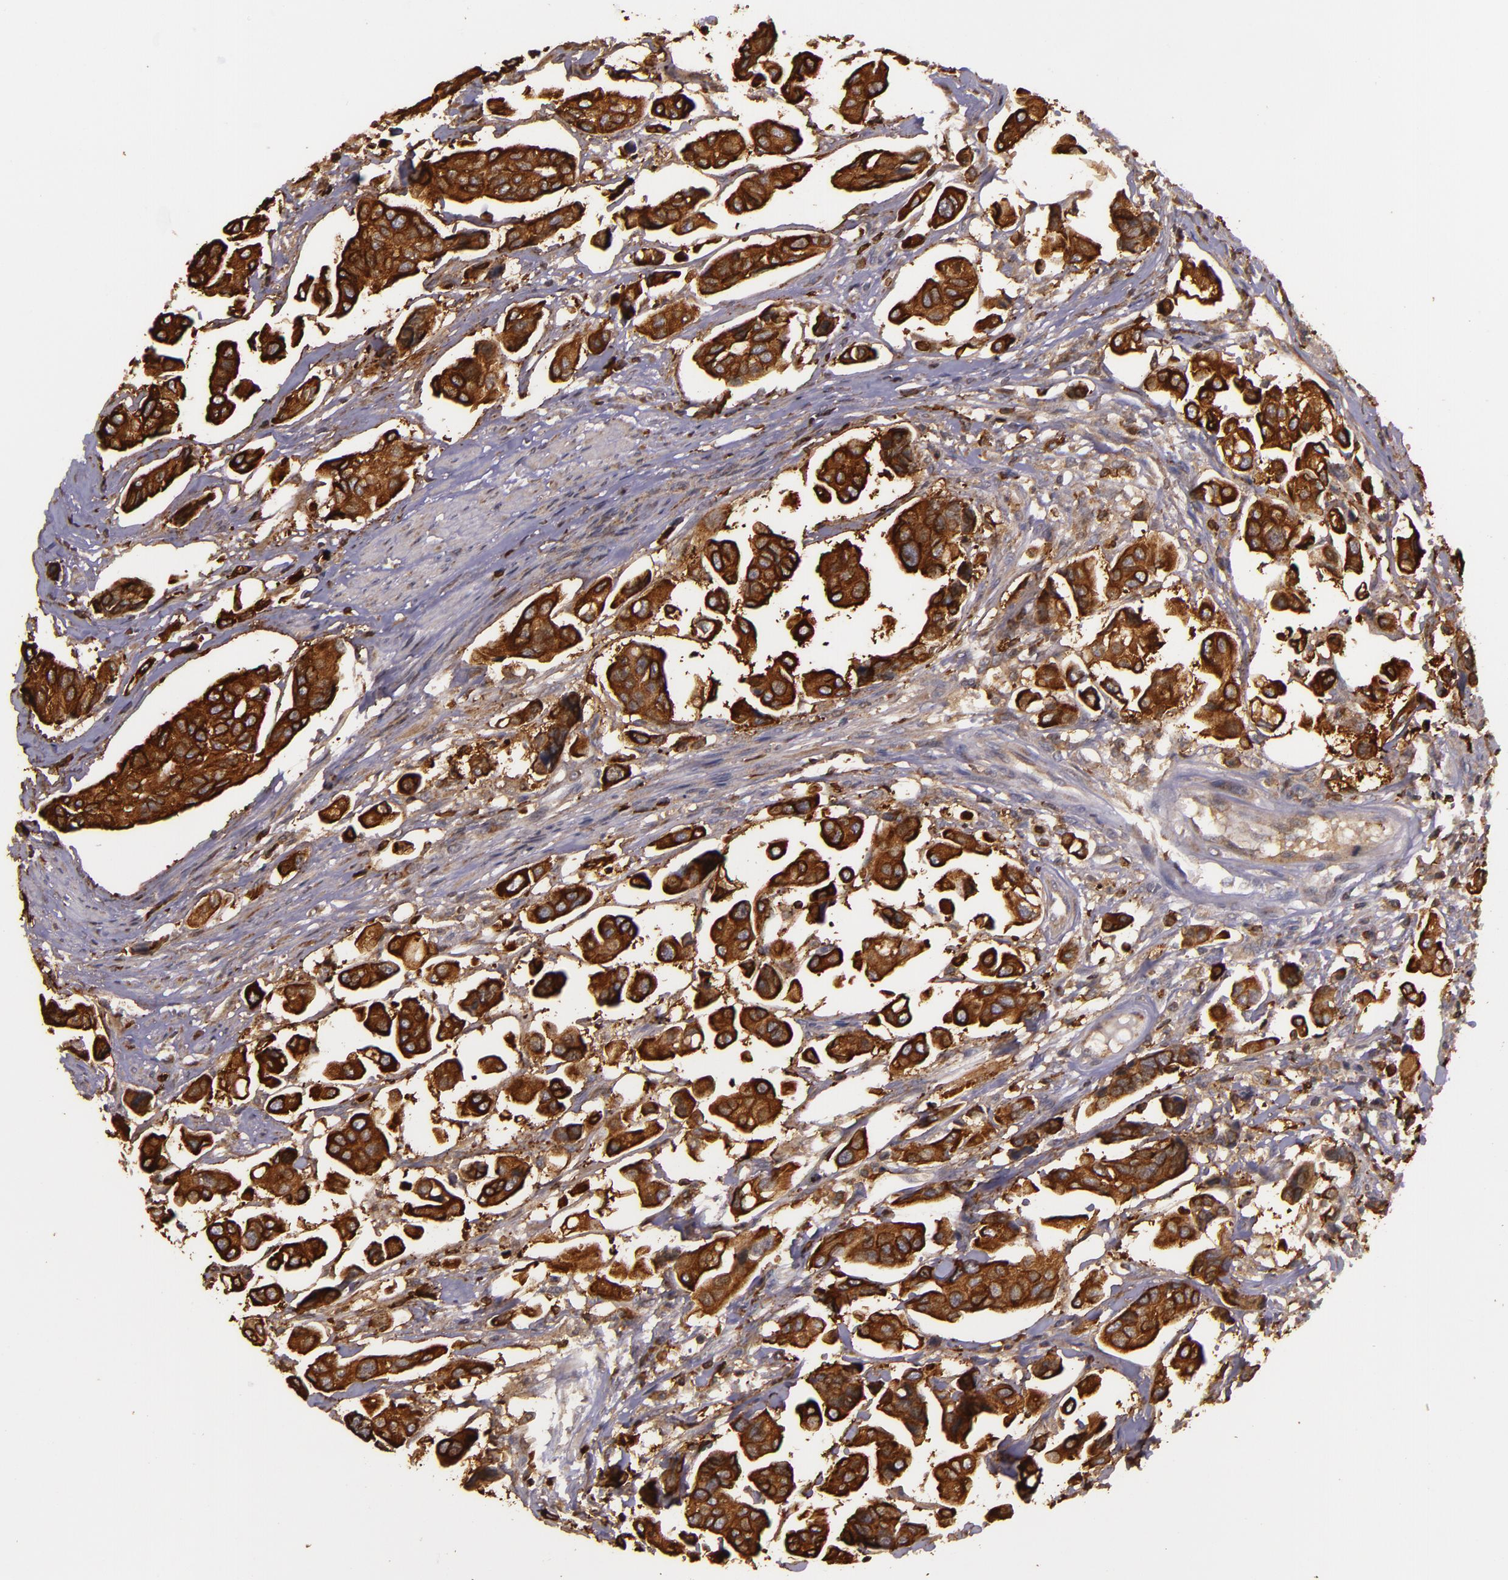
{"staining": {"intensity": "strong", "quantity": ">75%", "location": "cytoplasmic/membranous"}, "tissue": "urothelial cancer", "cell_type": "Tumor cells", "image_type": "cancer", "snomed": [{"axis": "morphology", "description": "Adenocarcinoma, NOS"}, {"axis": "topography", "description": "Urinary bladder"}], "caption": "Protein analysis of urothelial cancer tissue reveals strong cytoplasmic/membranous positivity in approximately >75% of tumor cells.", "gene": "SLC9A3R1", "patient": {"sex": "male", "age": 61}}